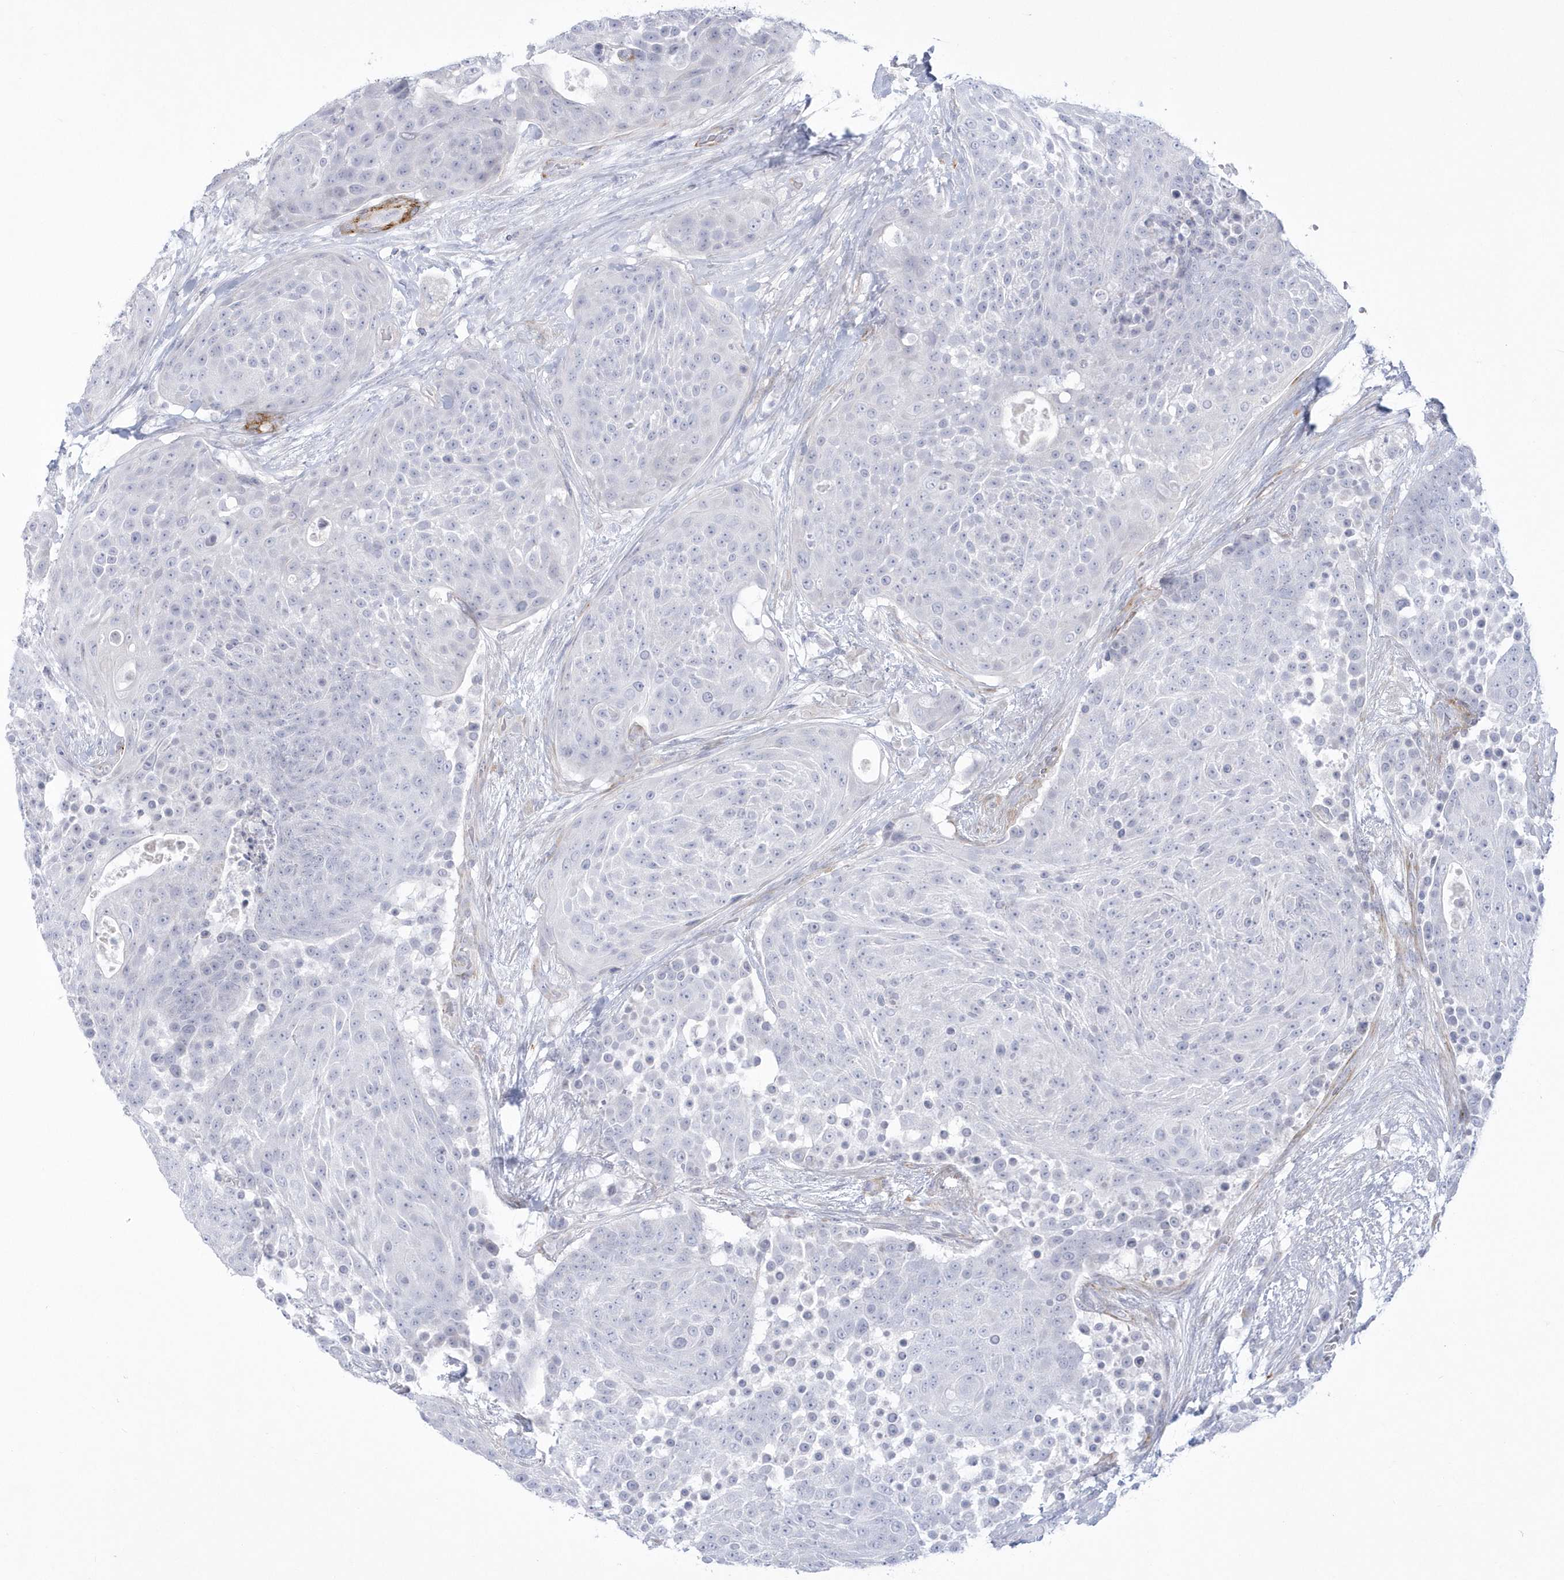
{"staining": {"intensity": "negative", "quantity": "none", "location": "none"}, "tissue": "urothelial cancer", "cell_type": "Tumor cells", "image_type": "cancer", "snomed": [{"axis": "morphology", "description": "Urothelial carcinoma, High grade"}, {"axis": "topography", "description": "Urinary bladder"}], "caption": "Immunohistochemistry of human urothelial cancer displays no staining in tumor cells. (DAB immunohistochemistry visualized using brightfield microscopy, high magnification).", "gene": "WDR27", "patient": {"sex": "female", "age": 63}}